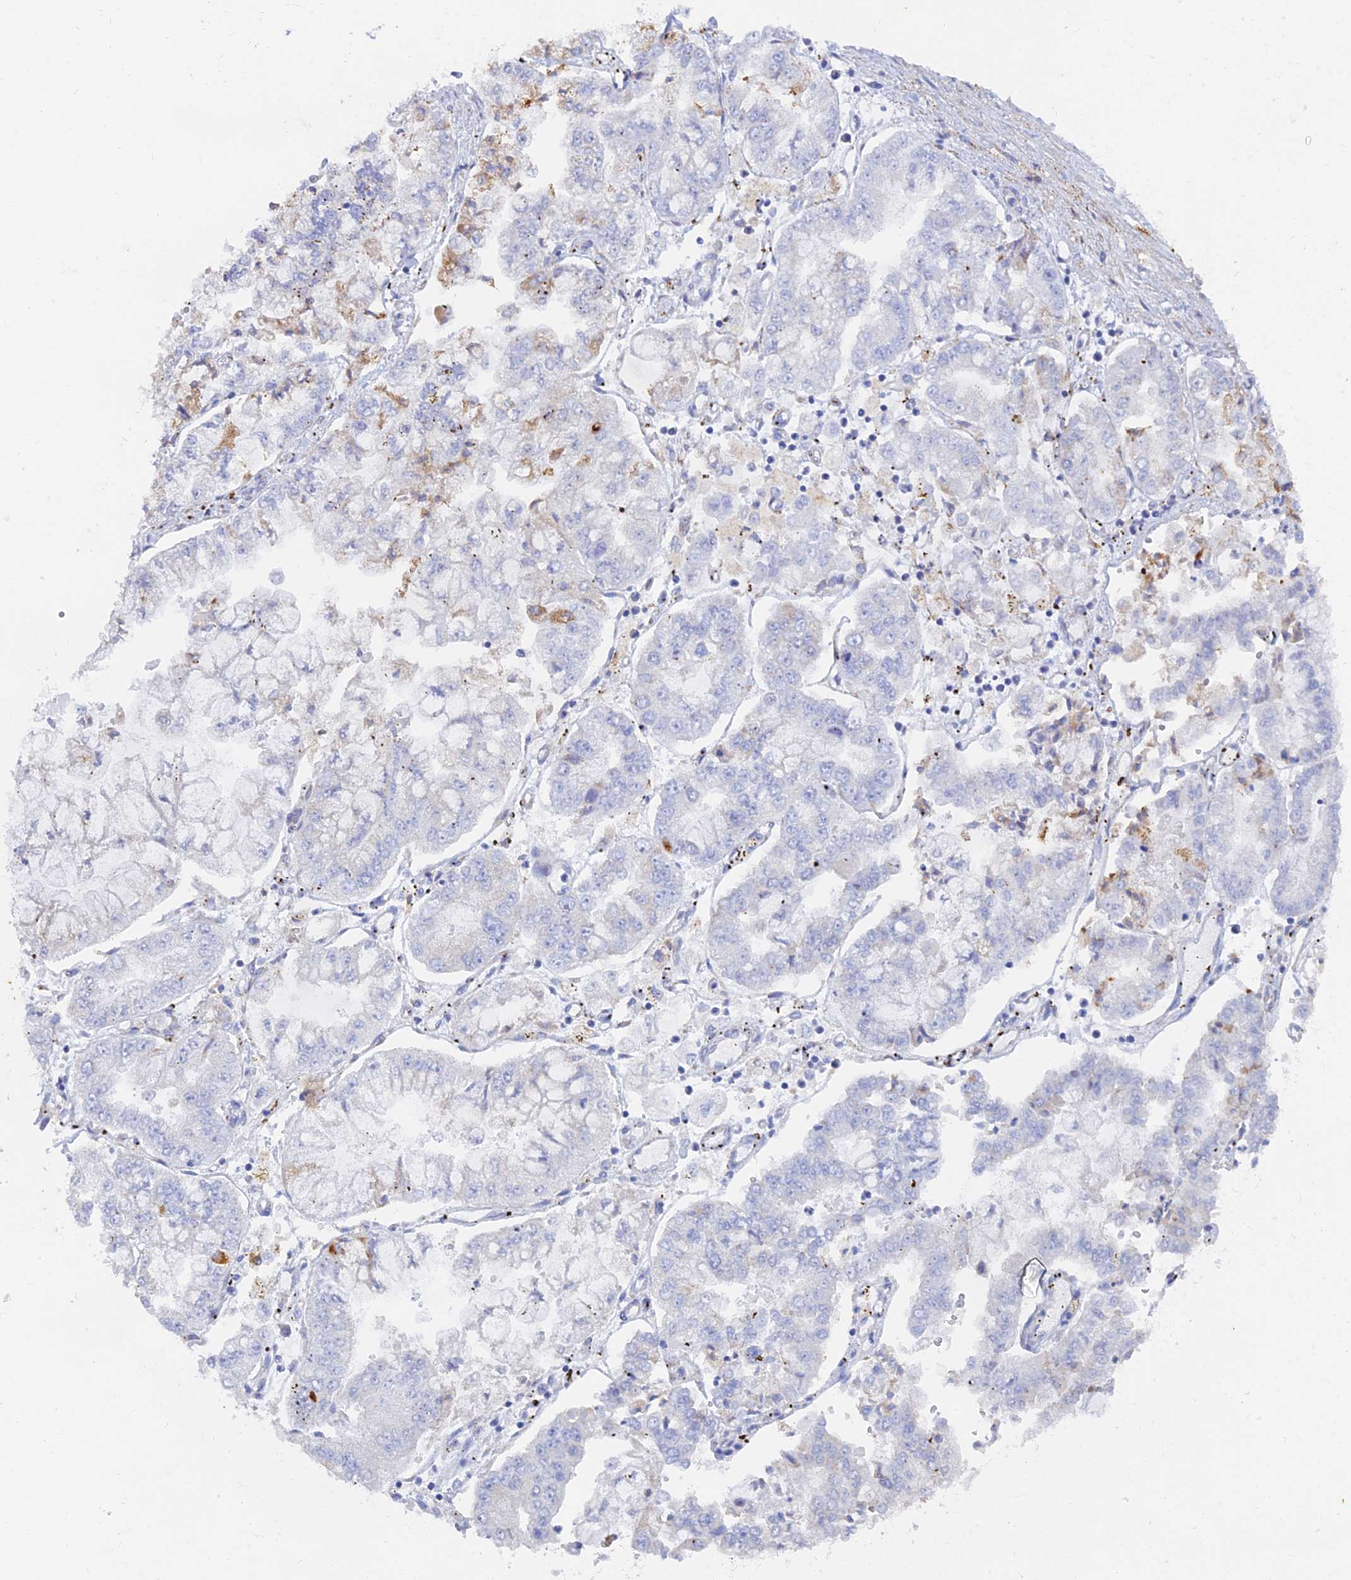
{"staining": {"intensity": "weak", "quantity": "<25%", "location": "cytoplasmic/membranous"}, "tissue": "stomach cancer", "cell_type": "Tumor cells", "image_type": "cancer", "snomed": [{"axis": "morphology", "description": "Adenocarcinoma, NOS"}, {"axis": "topography", "description": "Stomach"}], "caption": "DAB (3,3'-diaminobenzidine) immunohistochemical staining of human stomach cancer (adenocarcinoma) reveals no significant expression in tumor cells.", "gene": "WDR35", "patient": {"sex": "male", "age": 76}}